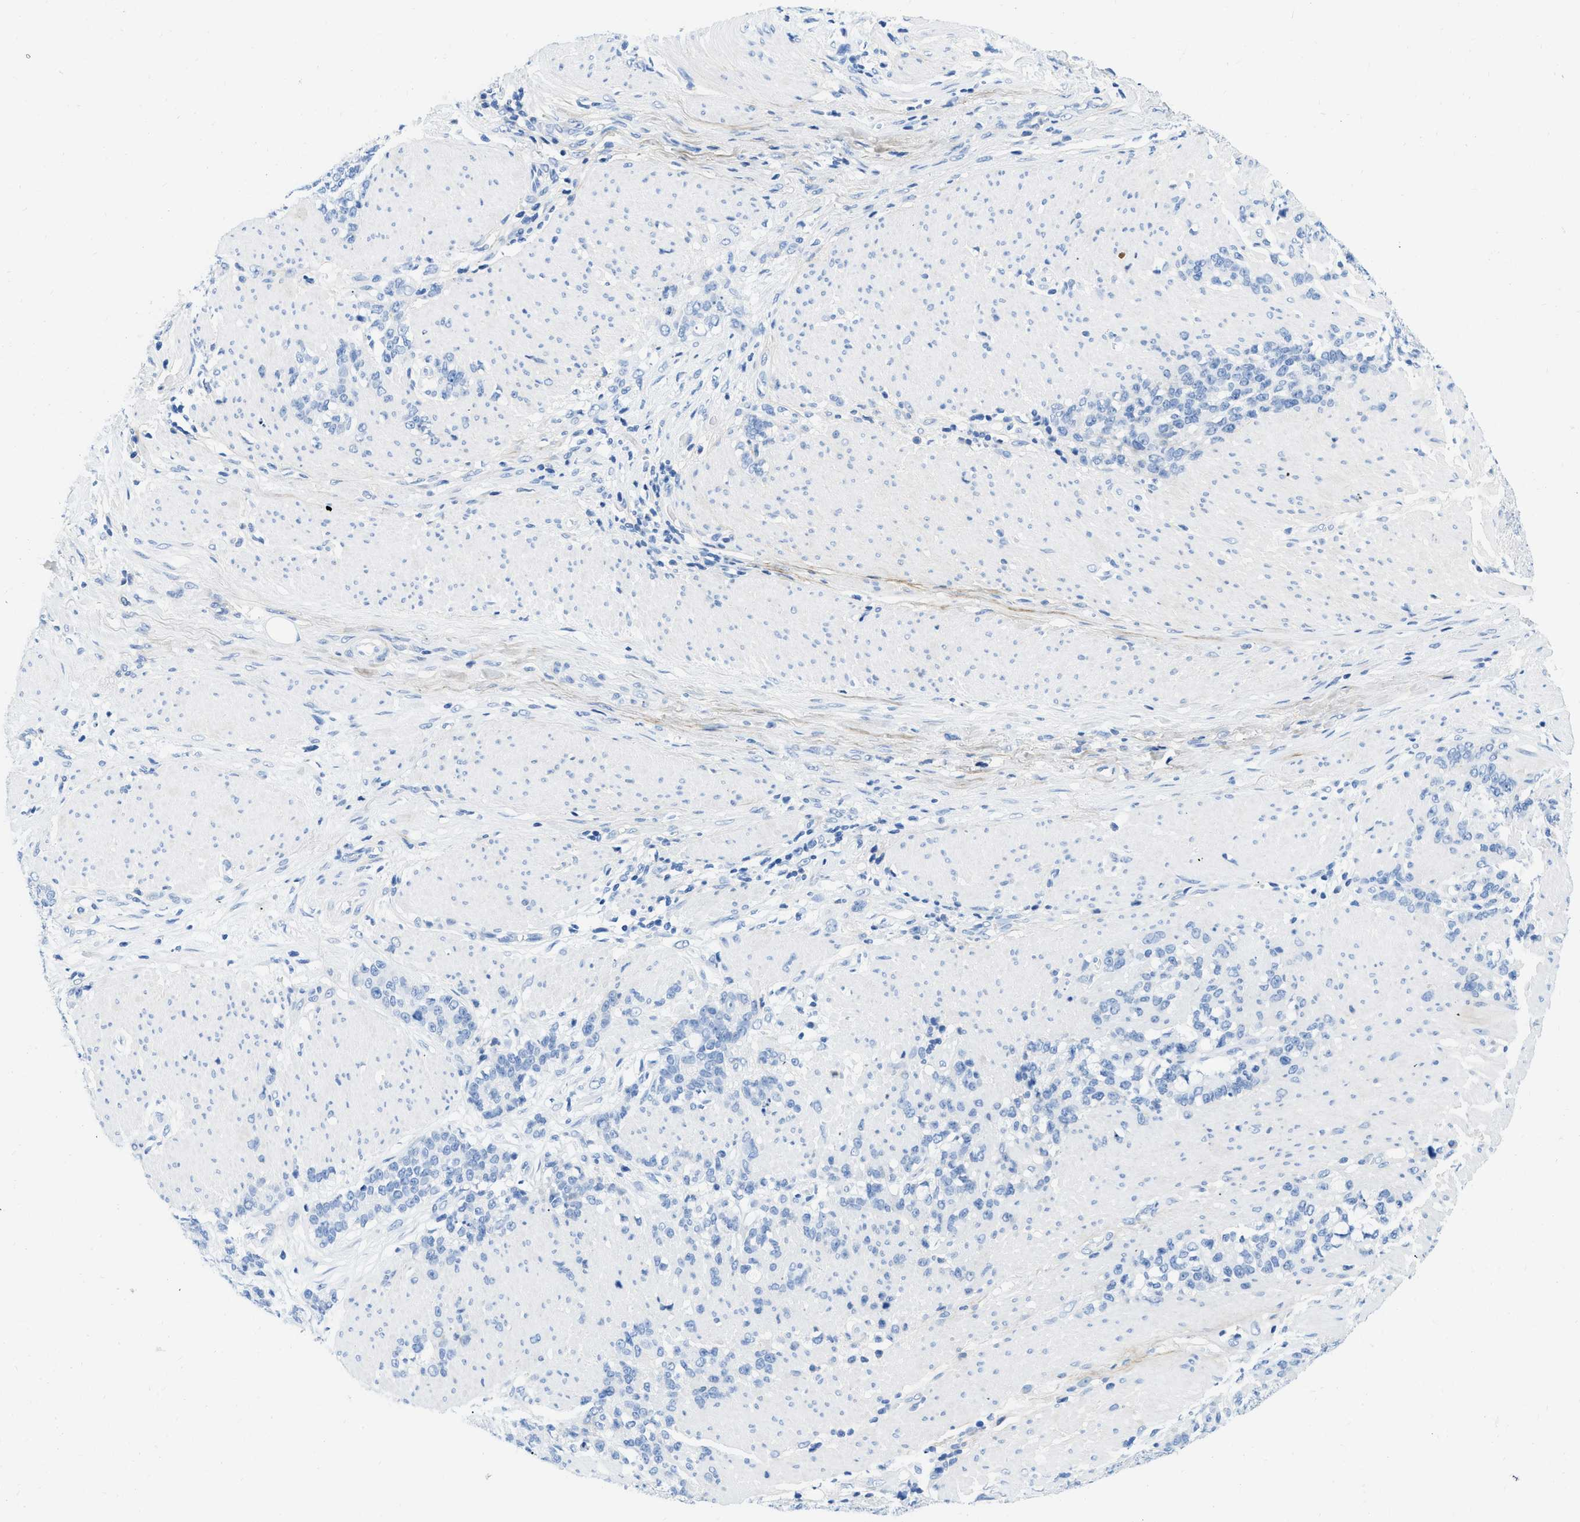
{"staining": {"intensity": "negative", "quantity": "none", "location": "none"}, "tissue": "stomach cancer", "cell_type": "Tumor cells", "image_type": "cancer", "snomed": [{"axis": "morphology", "description": "Adenocarcinoma, NOS"}, {"axis": "topography", "description": "Stomach, lower"}], "caption": "Immunohistochemistry (IHC) photomicrograph of stomach cancer stained for a protein (brown), which exhibits no positivity in tumor cells.", "gene": "COL3A1", "patient": {"sex": "male", "age": 88}}